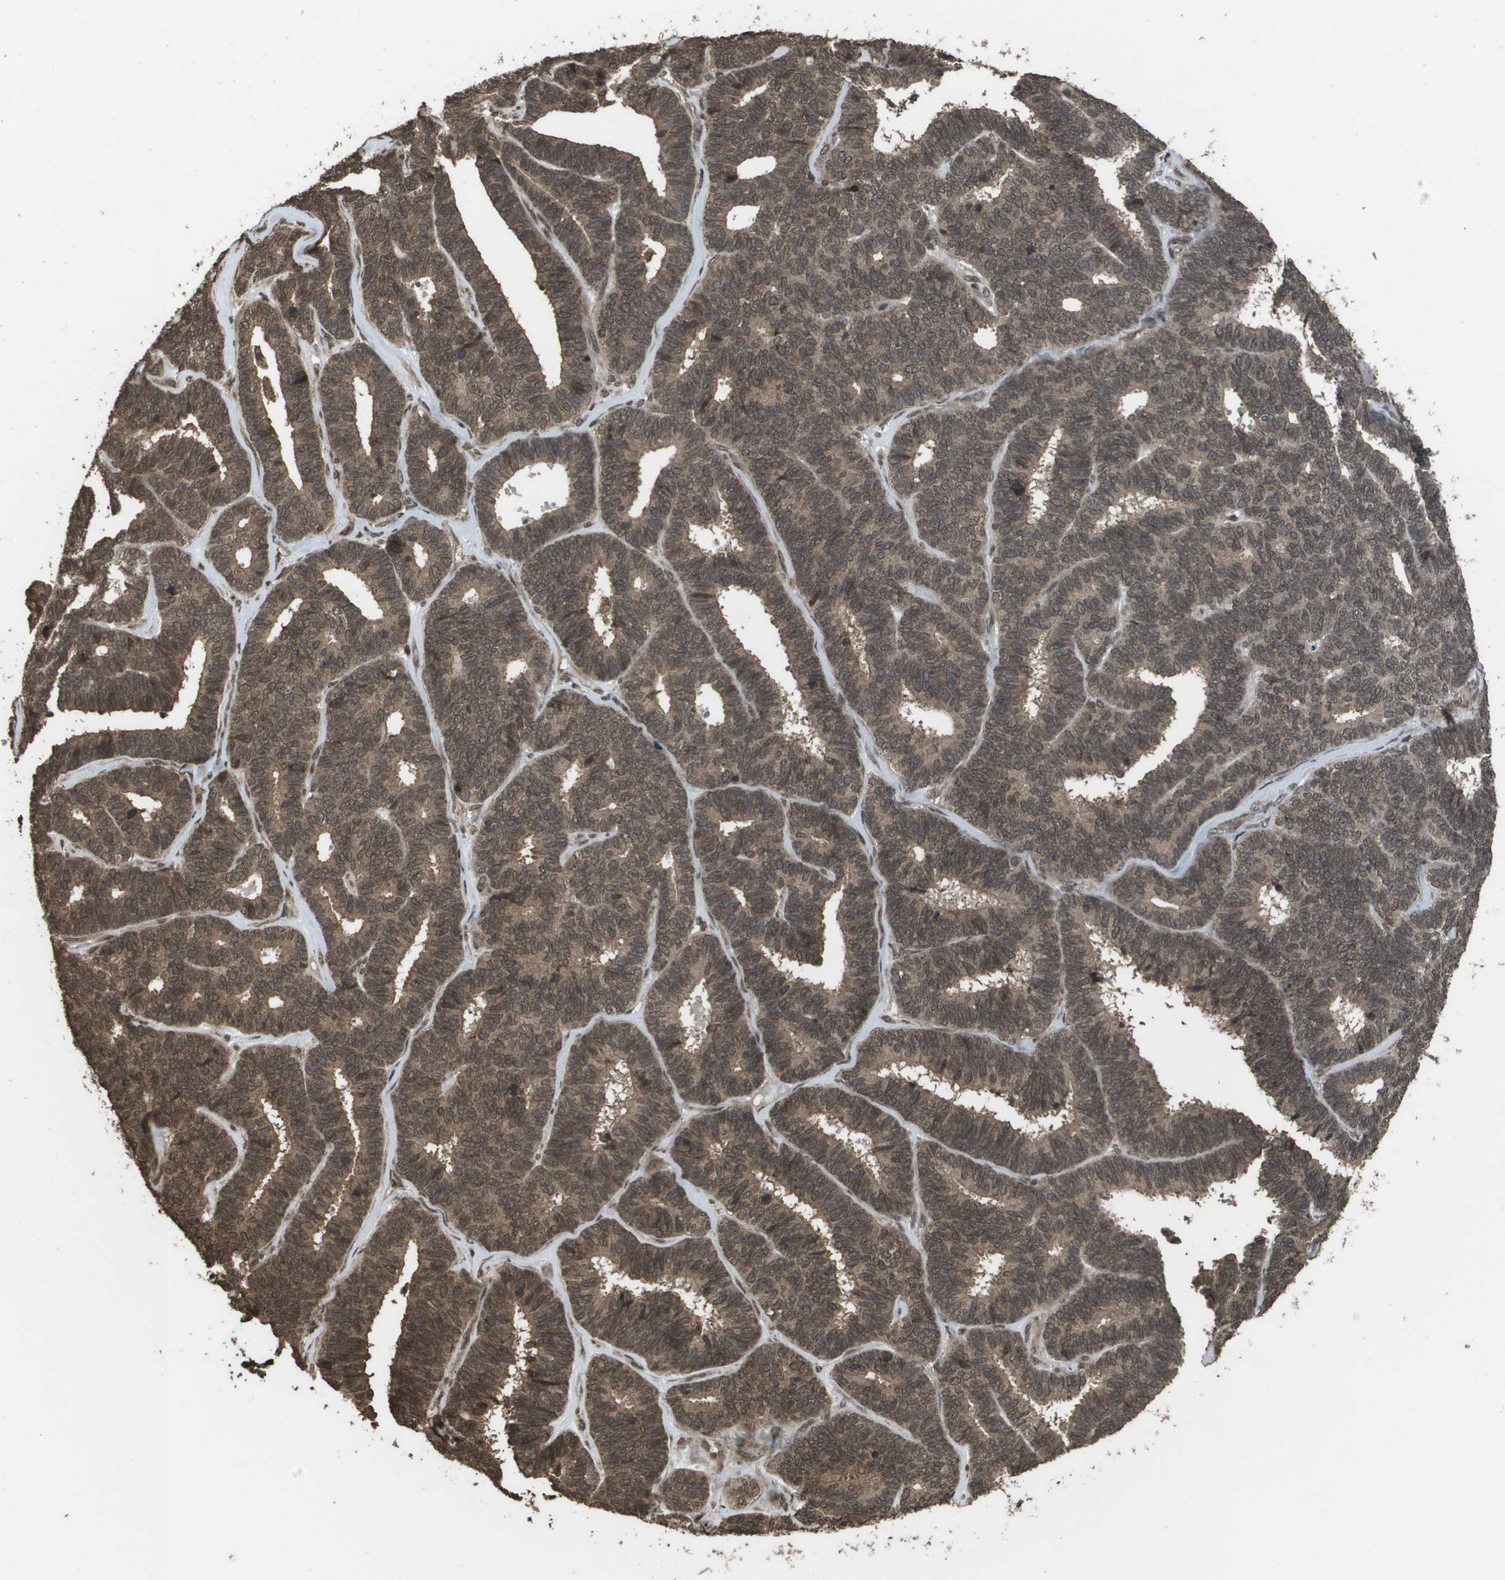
{"staining": {"intensity": "moderate", "quantity": ">75%", "location": "cytoplasmic/membranous,nuclear"}, "tissue": "endometrial cancer", "cell_type": "Tumor cells", "image_type": "cancer", "snomed": [{"axis": "morphology", "description": "Adenocarcinoma, NOS"}, {"axis": "topography", "description": "Endometrium"}], "caption": "The immunohistochemical stain labels moderate cytoplasmic/membranous and nuclear staining in tumor cells of adenocarcinoma (endometrial) tissue. The staining is performed using DAB (3,3'-diaminobenzidine) brown chromogen to label protein expression. The nuclei are counter-stained blue using hematoxylin.", "gene": "AXIN2", "patient": {"sex": "female", "age": 70}}